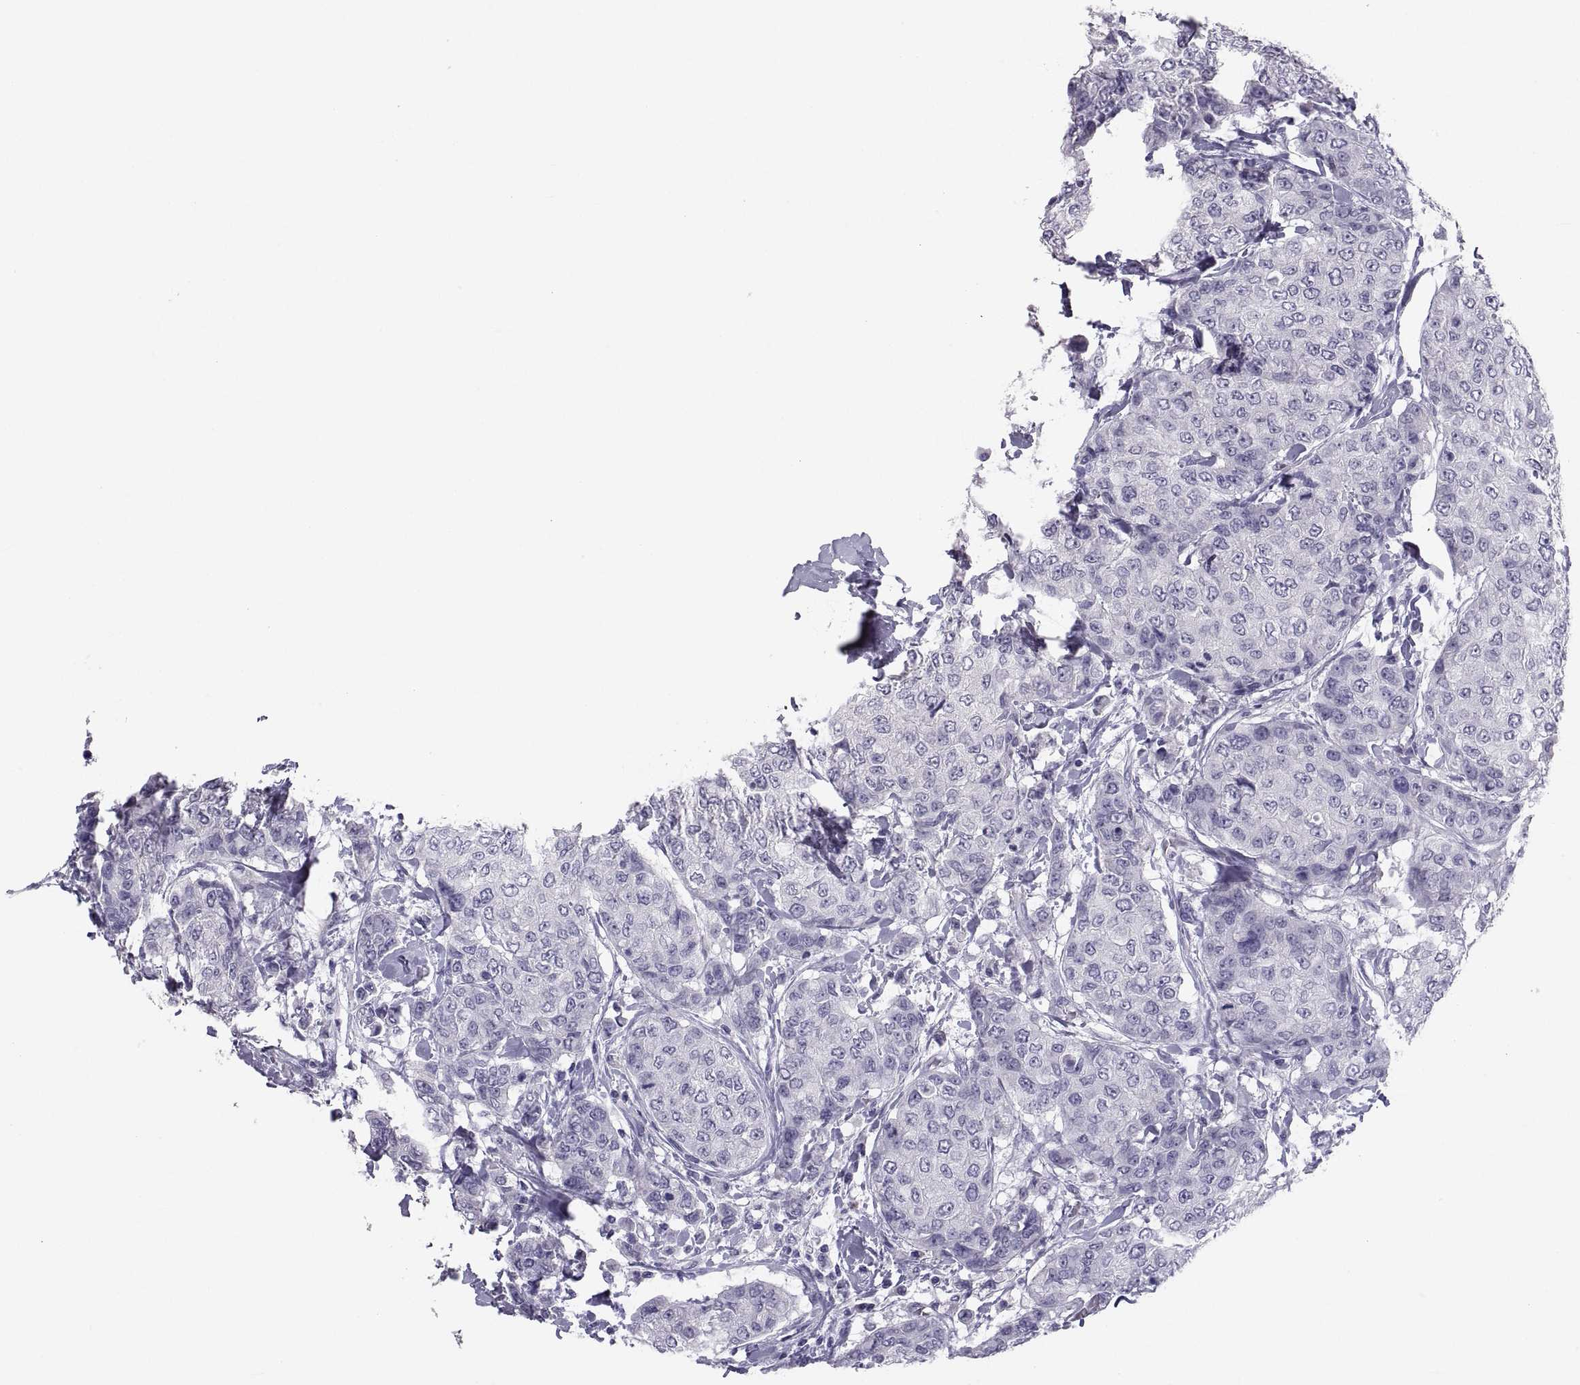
{"staining": {"intensity": "negative", "quantity": "none", "location": "none"}, "tissue": "breast cancer", "cell_type": "Tumor cells", "image_type": "cancer", "snomed": [{"axis": "morphology", "description": "Duct carcinoma"}, {"axis": "topography", "description": "Breast"}], "caption": "High magnification brightfield microscopy of breast cancer (invasive ductal carcinoma) stained with DAB (3,3'-diaminobenzidine) (brown) and counterstained with hematoxylin (blue): tumor cells show no significant staining.", "gene": "IGSF1", "patient": {"sex": "female", "age": 27}}